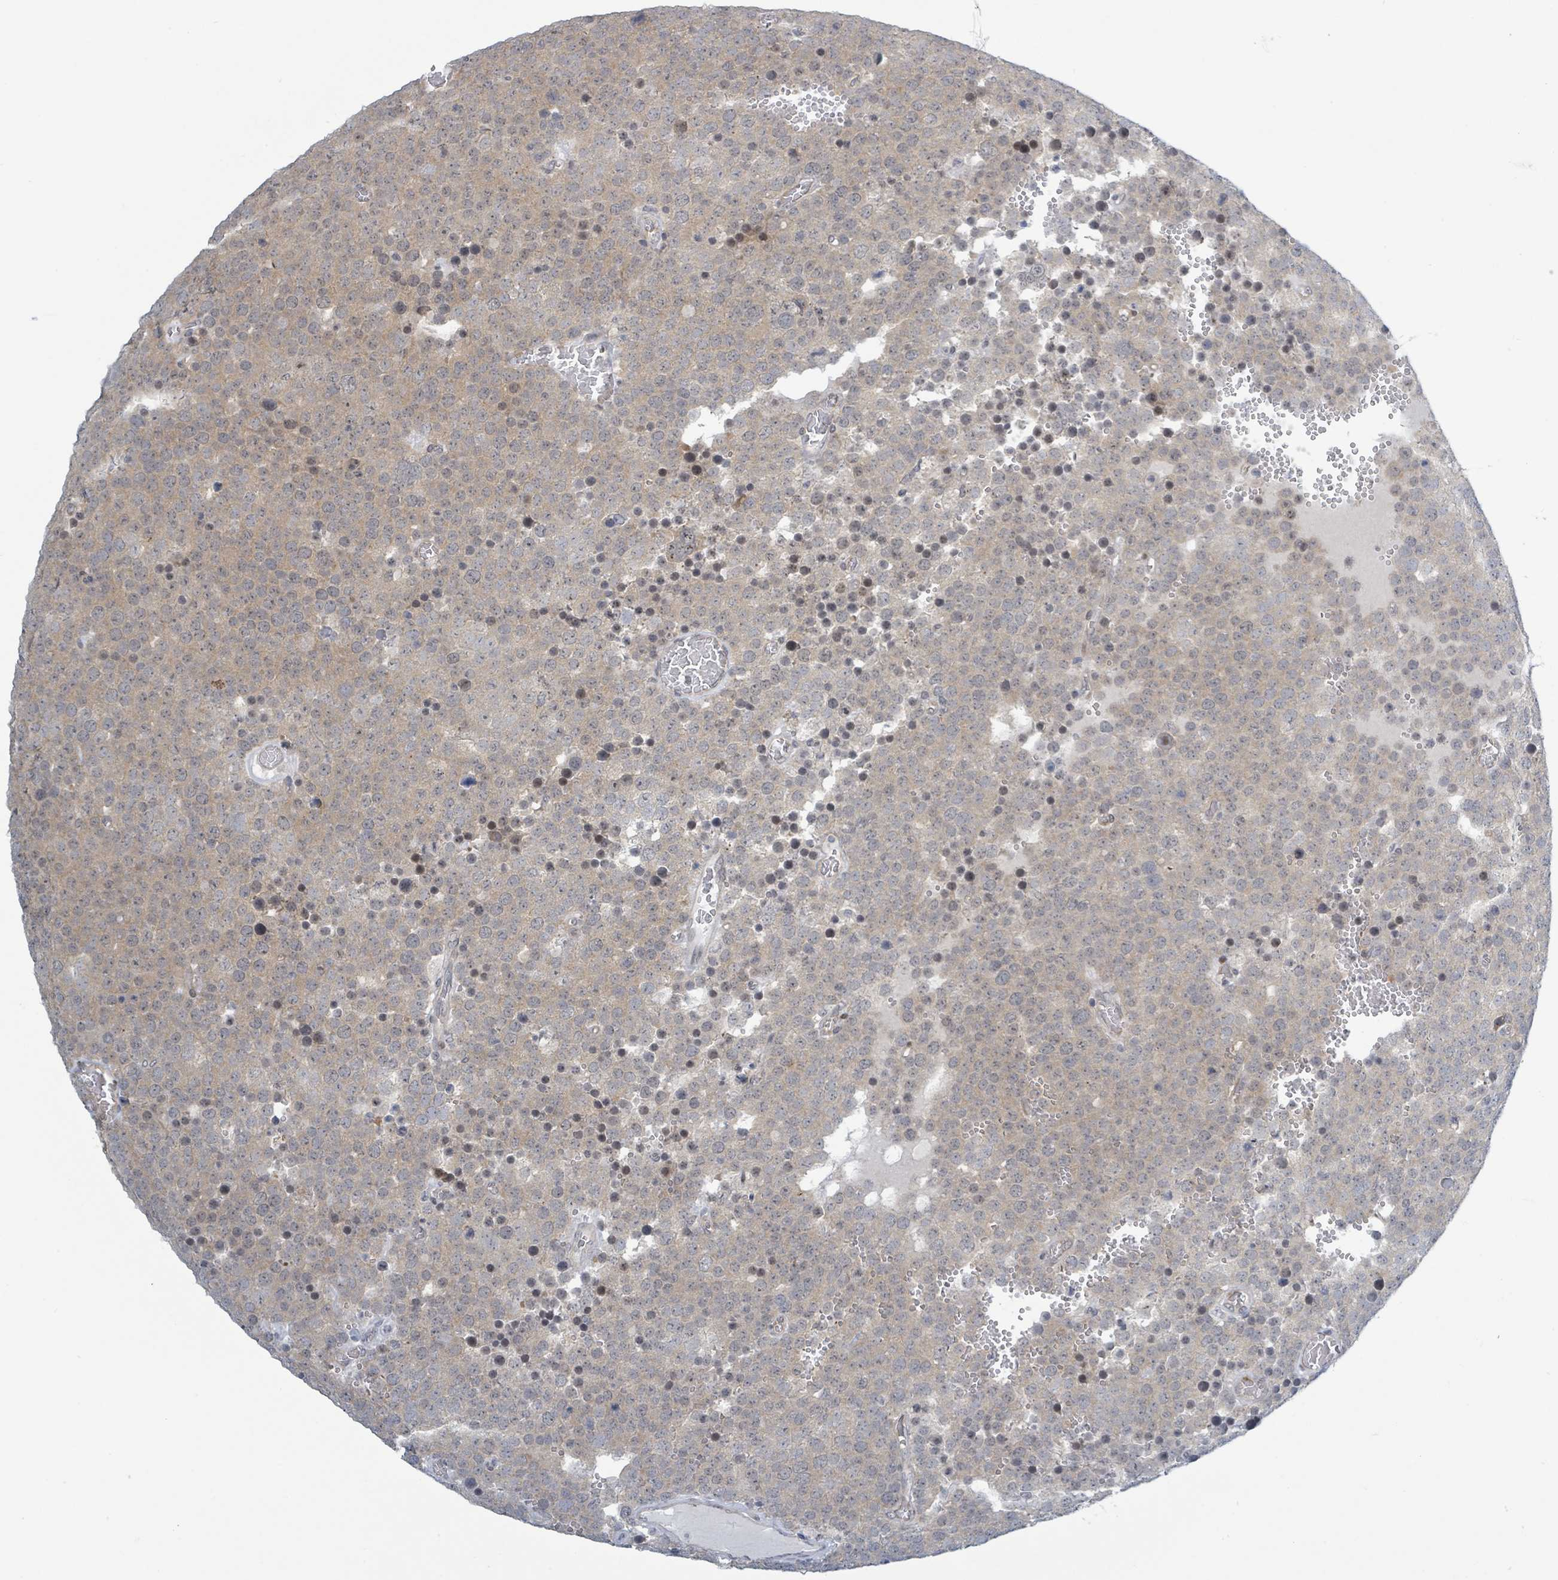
{"staining": {"intensity": "moderate", "quantity": "25%-75%", "location": "cytoplasmic/membranous"}, "tissue": "testis cancer", "cell_type": "Tumor cells", "image_type": "cancer", "snomed": [{"axis": "morphology", "description": "Normal tissue, NOS"}, {"axis": "morphology", "description": "Seminoma, NOS"}, {"axis": "topography", "description": "Testis"}], "caption": "An image of testis cancer (seminoma) stained for a protein exhibits moderate cytoplasmic/membranous brown staining in tumor cells.", "gene": "RPL32", "patient": {"sex": "male", "age": 71}}